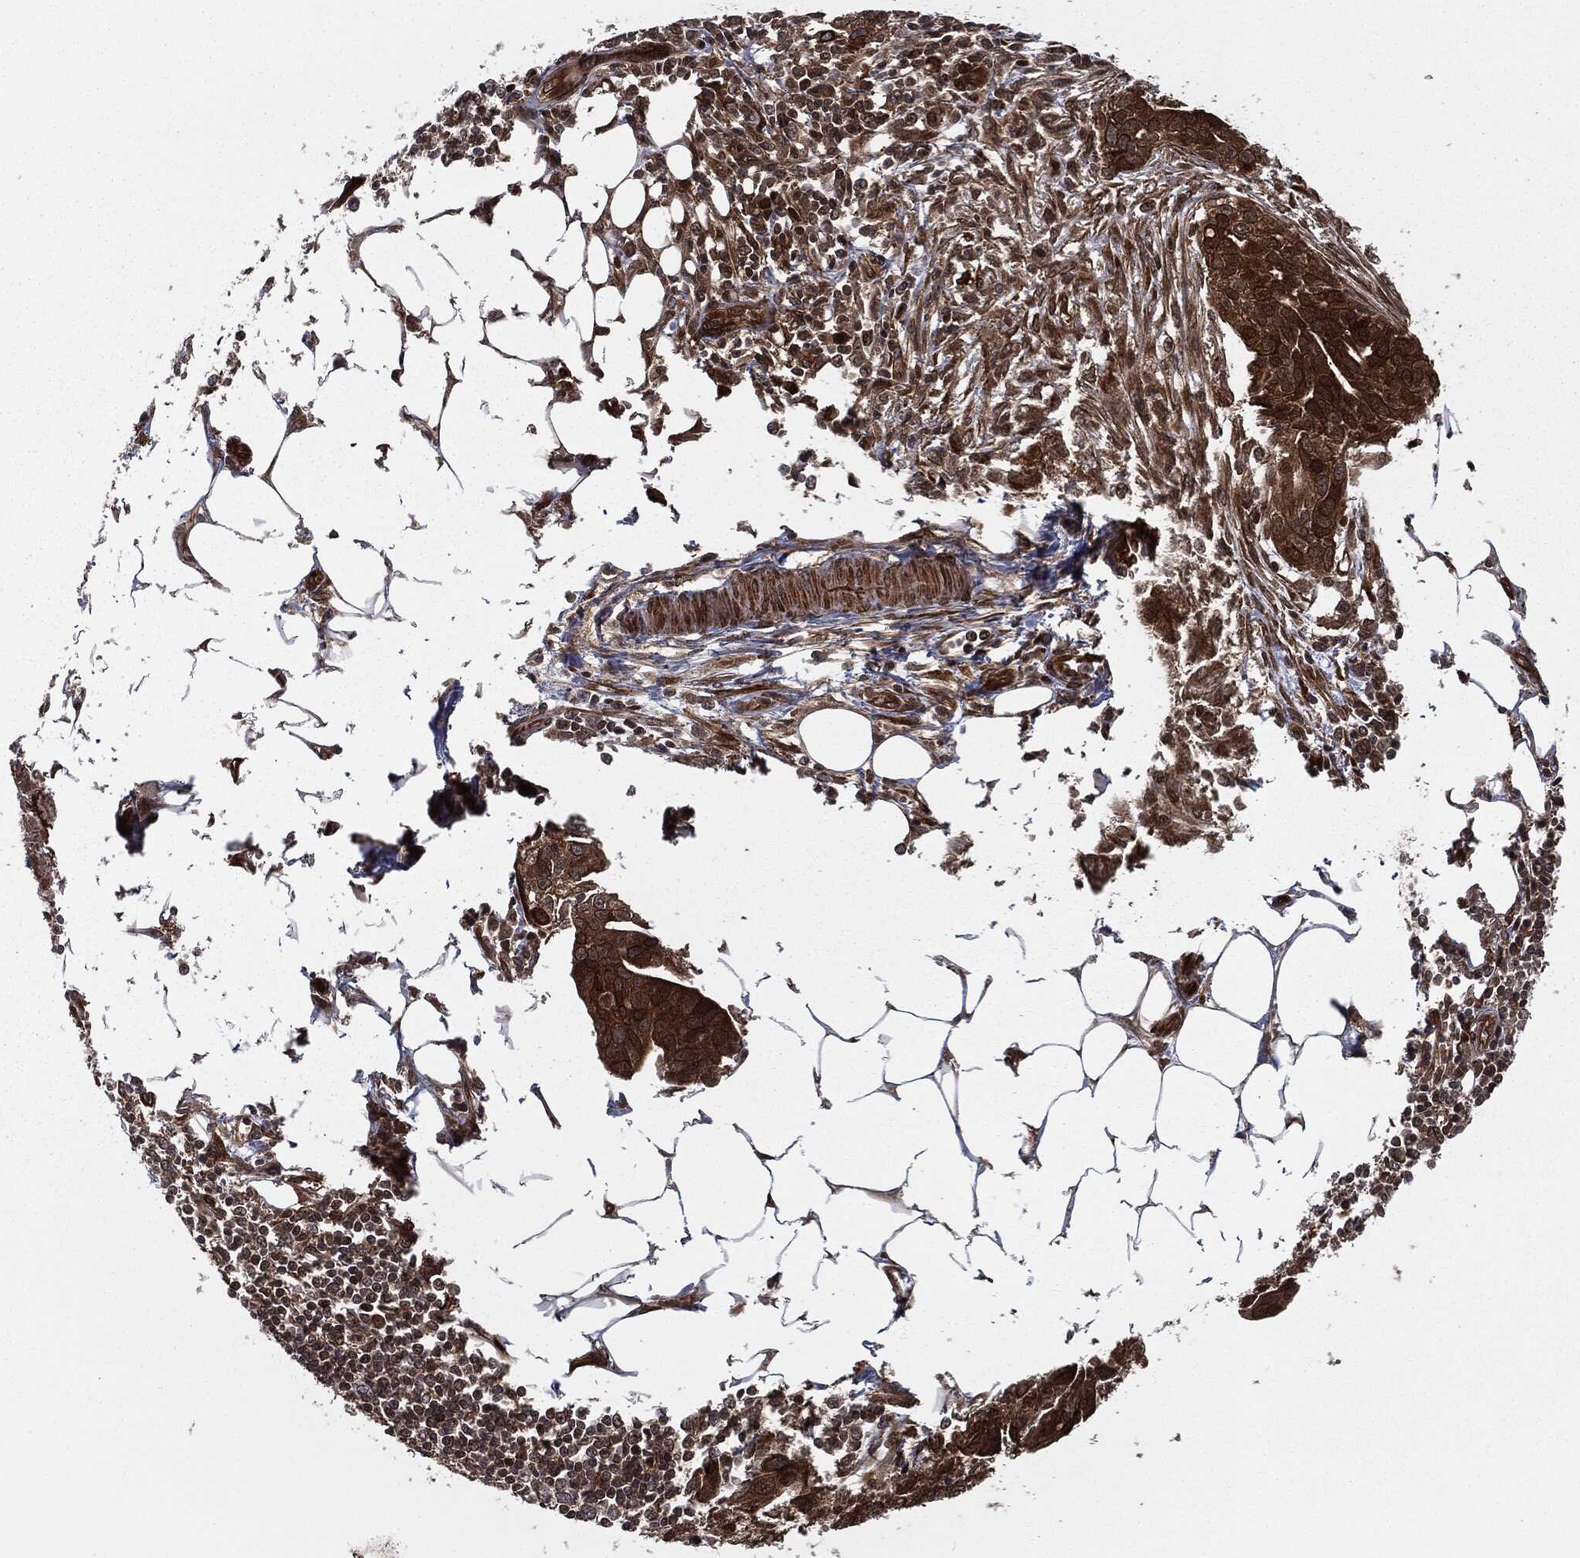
{"staining": {"intensity": "strong", "quantity": ">75%", "location": "cytoplasmic/membranous,nuclear"}, "tissue": "ovarian cancer", "cell_type": "Tumor cells", "image_type": "cancer", "snomed": [{"axis": "morphology", "description": "Carcinoma, endometroid"}, {"axis": "morphology", "description": "Cystadenocarcinoma, serous, NOS"}, {"axis": "topography", "description": "Ovary"}], "caption": "There is high levels of strong cytoplasmic/membranous and nuclear staining in tumor cells of ovarian cancer, as demonstrated by immunohistochemical staining (brown color).", "gene": "RANBP9", "patient": {"sex": "female", "age": 45}}